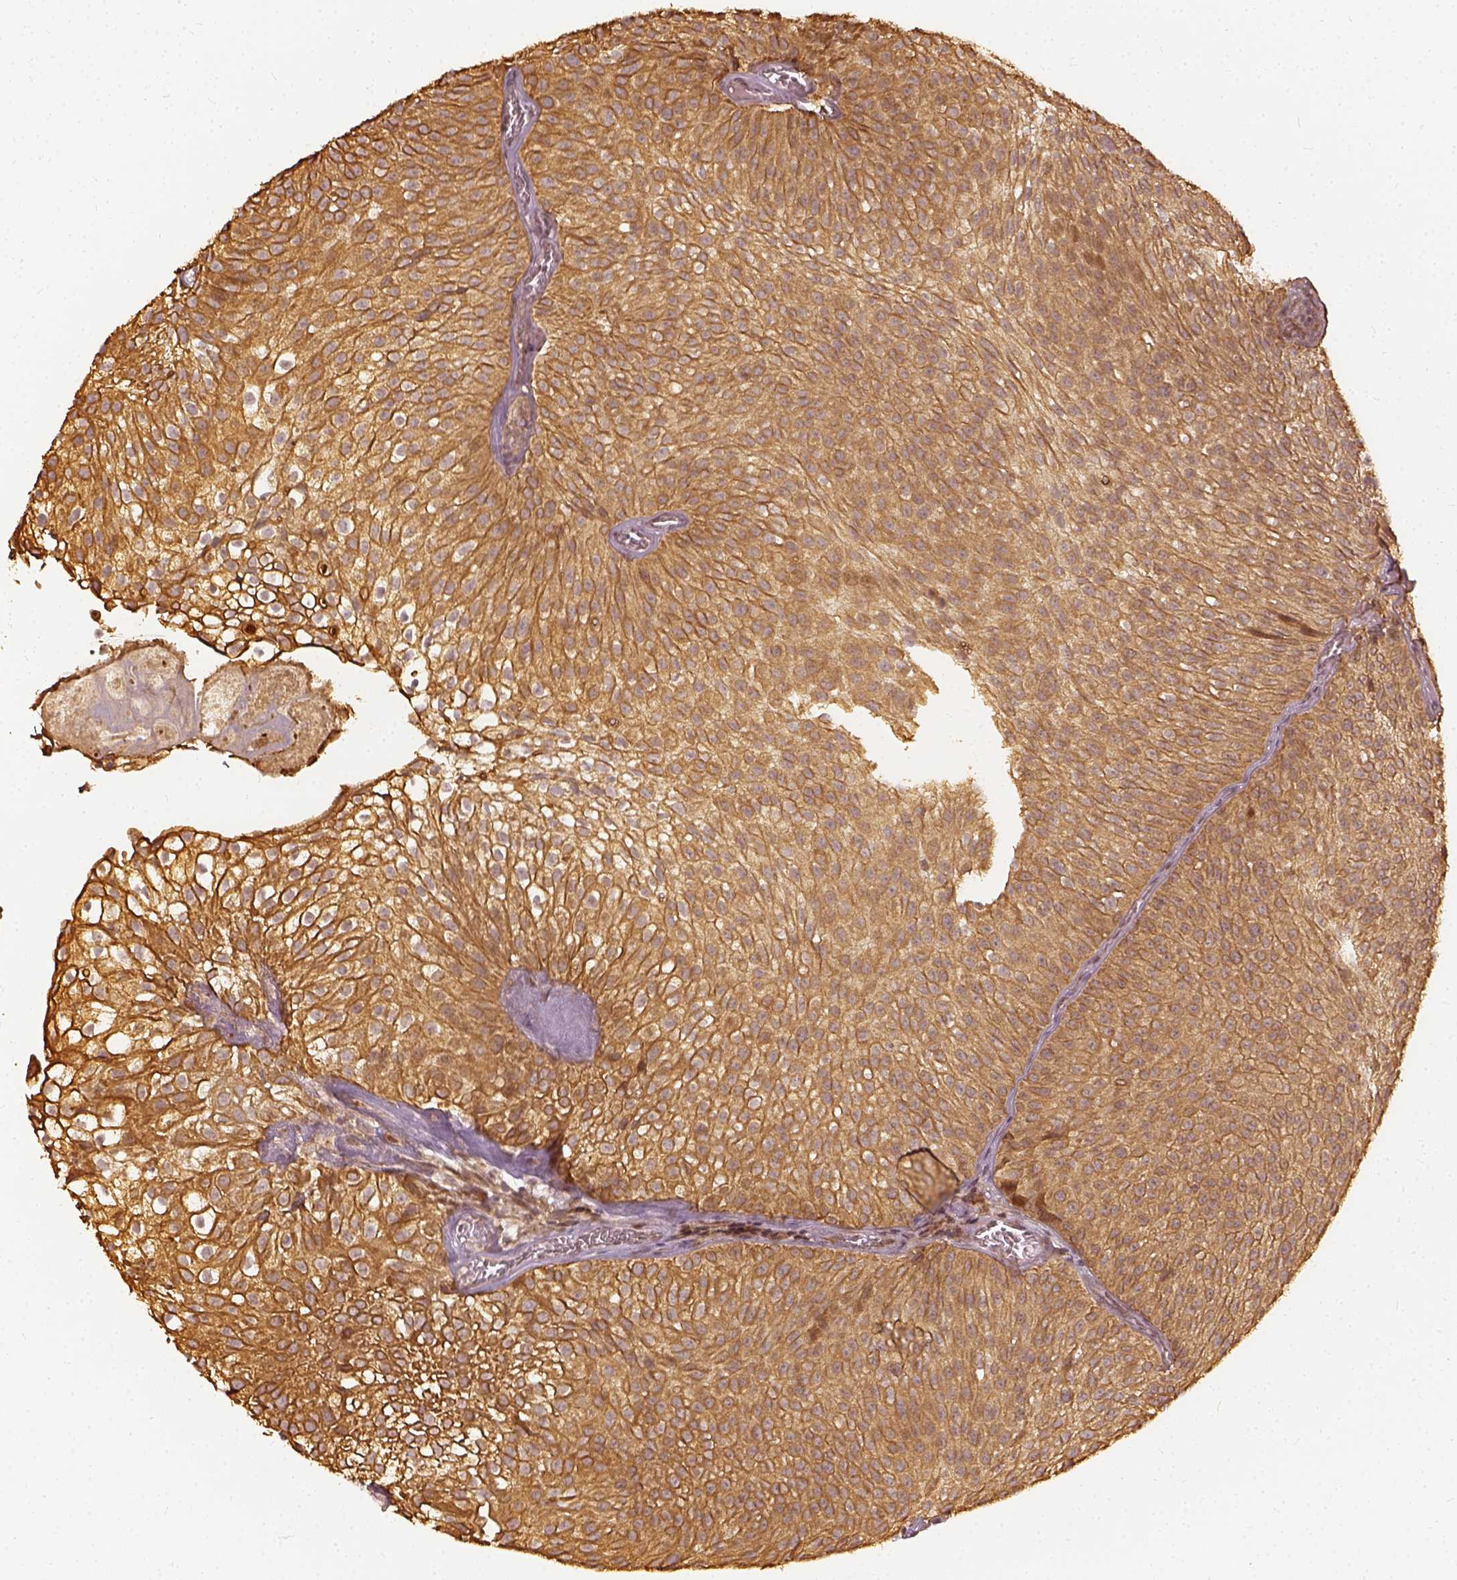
{"staining": {"intensity": "moderate", "quantity": ">75%", "location": "cytoplasmic/membranous"}, "tissue": "urothelial cancer", "cell_type": "Tumor cells", "image_type": "cancer", "snomed": [{"axis": "morphology", "description": "Urothelial carcinoma, Low grade"}, {"axis": "topography", "description": "Urinary bladder"}], "caption": "Protein expression analysis of human low-grade urothelial carcinoma reveals moderate cytoplasmic/membranous staining in approximately >75% of tumor cells. (Stains: DAB in brown, nuclei in blue, Microscopy: brightfield microscopy at high magnification).", "gene": "VEGFA", "patient": {"sex": "male", "age": 70}}